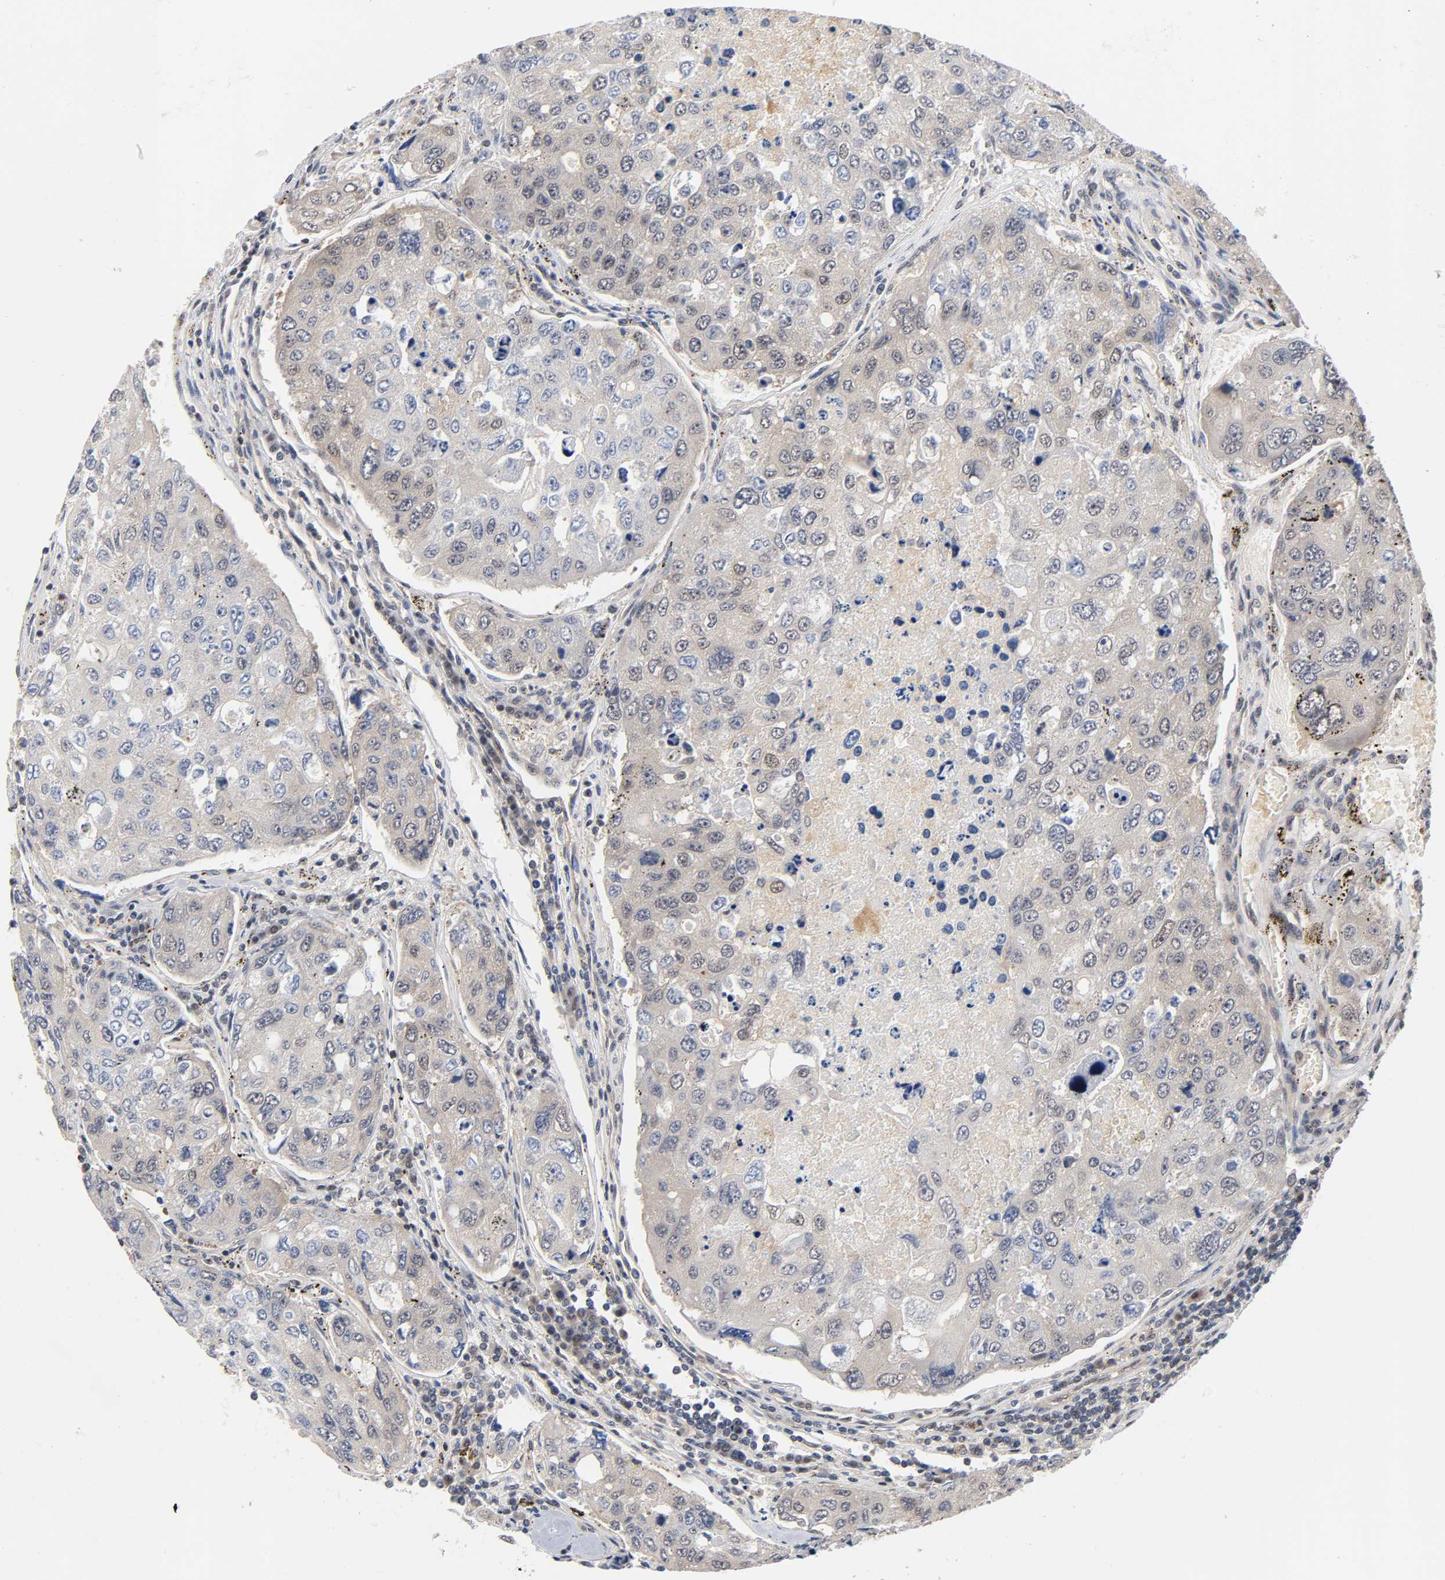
{"staining": {"intensity": "moderate", "quantity": "25%-75%", "location": "cytoplasmic/membranous"}, "tissue": "urothelial cancer", "cell_type": "Tumor cells", "image_type": "cancer", "snomed": [{"axis": "morphology", "description": "Urothelial carcinoma, High grade"}, {"axis": "topography", "description": "Lymph node"}, {"axis": "topography", "description": "Urinary bladder"}], "caption": "Protein staining displays moderate cytoplasmic/membranous positivity in about 25%-75% of tumor cells in high-grade urothelial carcinoma.", "gene": "PRKAB1", "patient": {"sex": "male", "age": 51}}